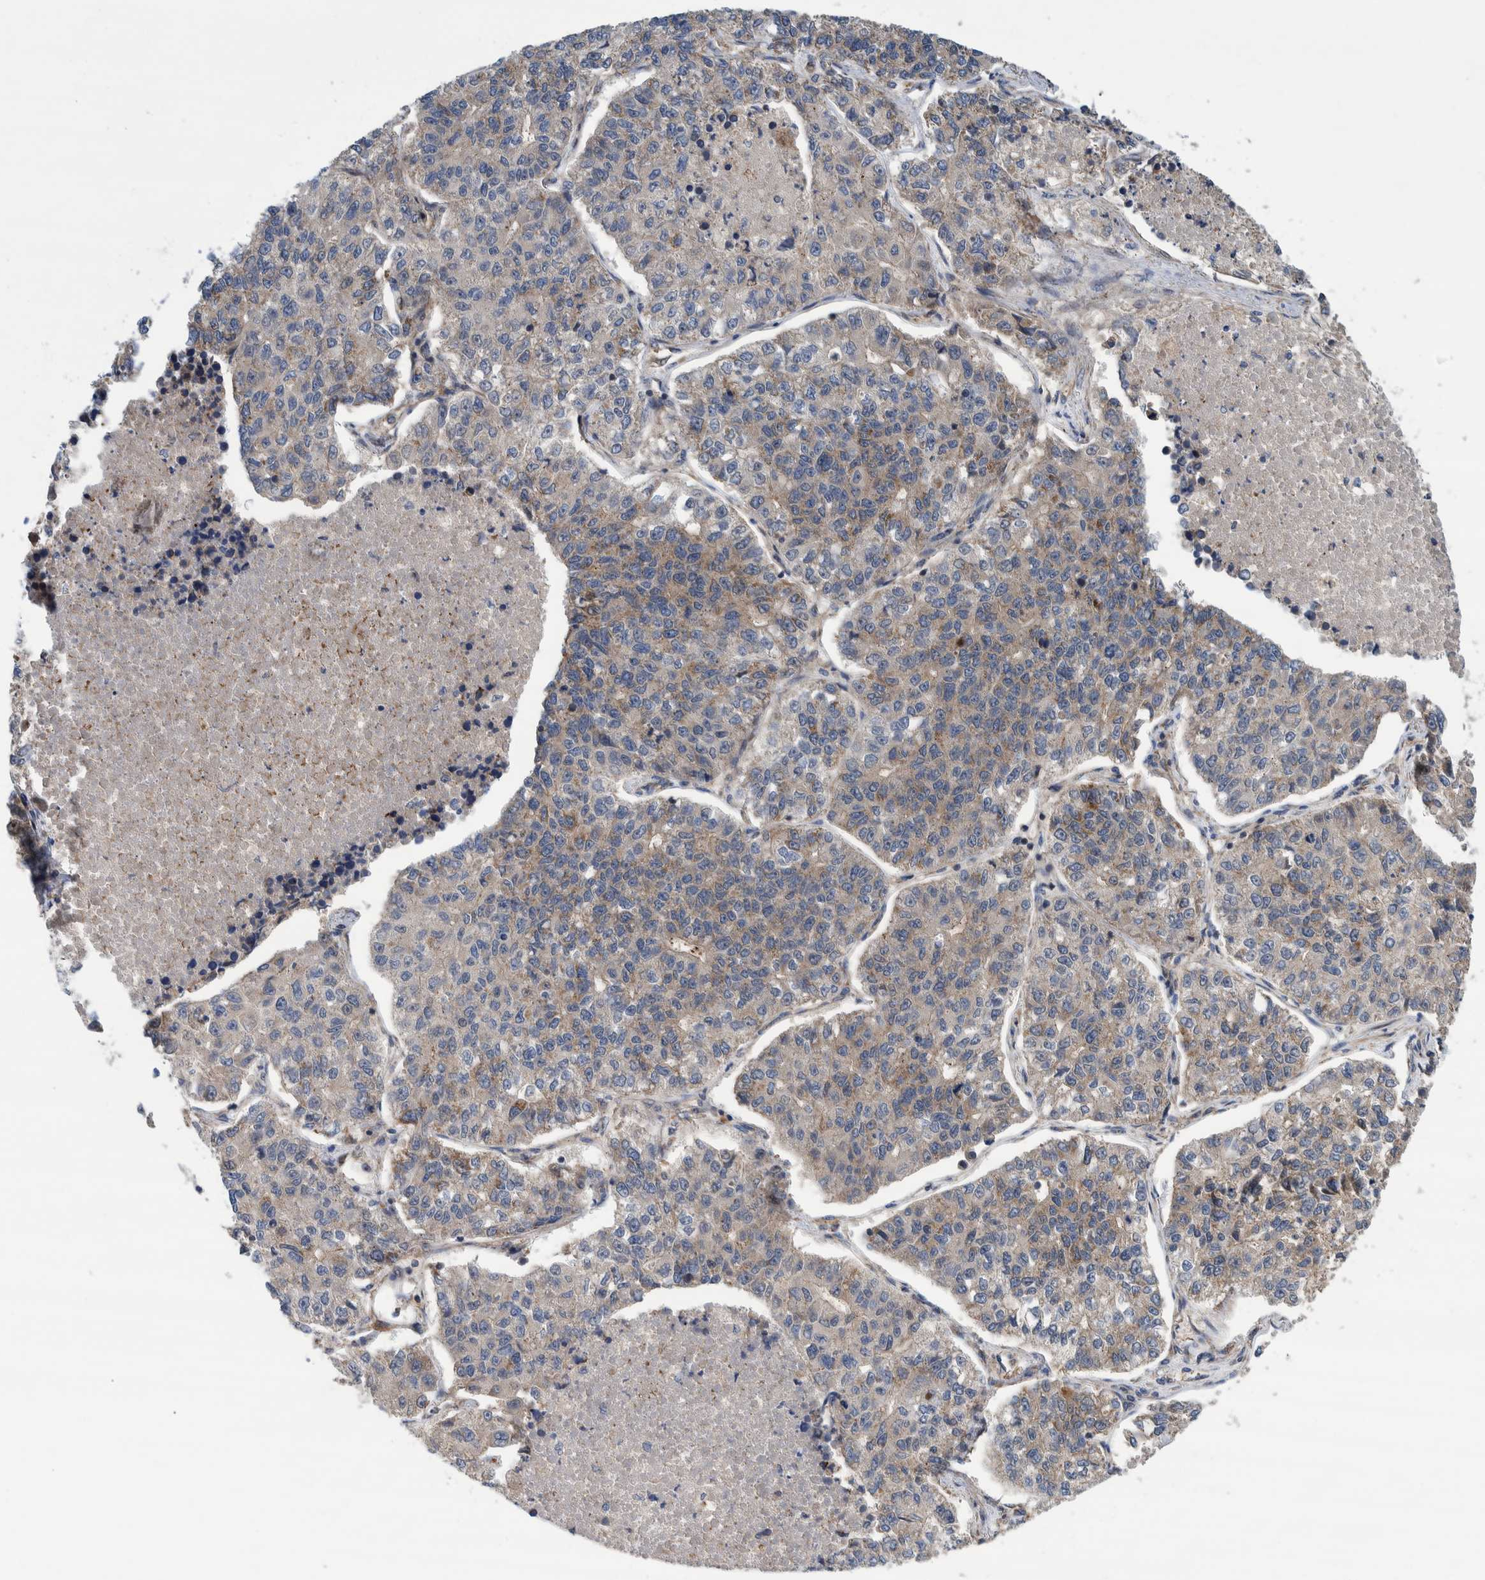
{"staining": {"intensity": "moderate", "quantity": "25%-75%", "location": "cytoplasmic/membranous"}, "tissue": "lung cancer", "cell_type": "Tumor cells", "image_type": "cancer", "snomed": [{"axis": "morphology", "description": "Adenocarcinoma, NOS"}, {"axis": "topography", "description": "Lung"}], "caption": "Lung adenocarcinoma stained for a protein (brown) reveals moderate cytoplasmic/membranous positive positivity in about 25%-75% of tumor cells.", "gene": "GRPEL2", "patient": {"sex": "male", "age": 49}}